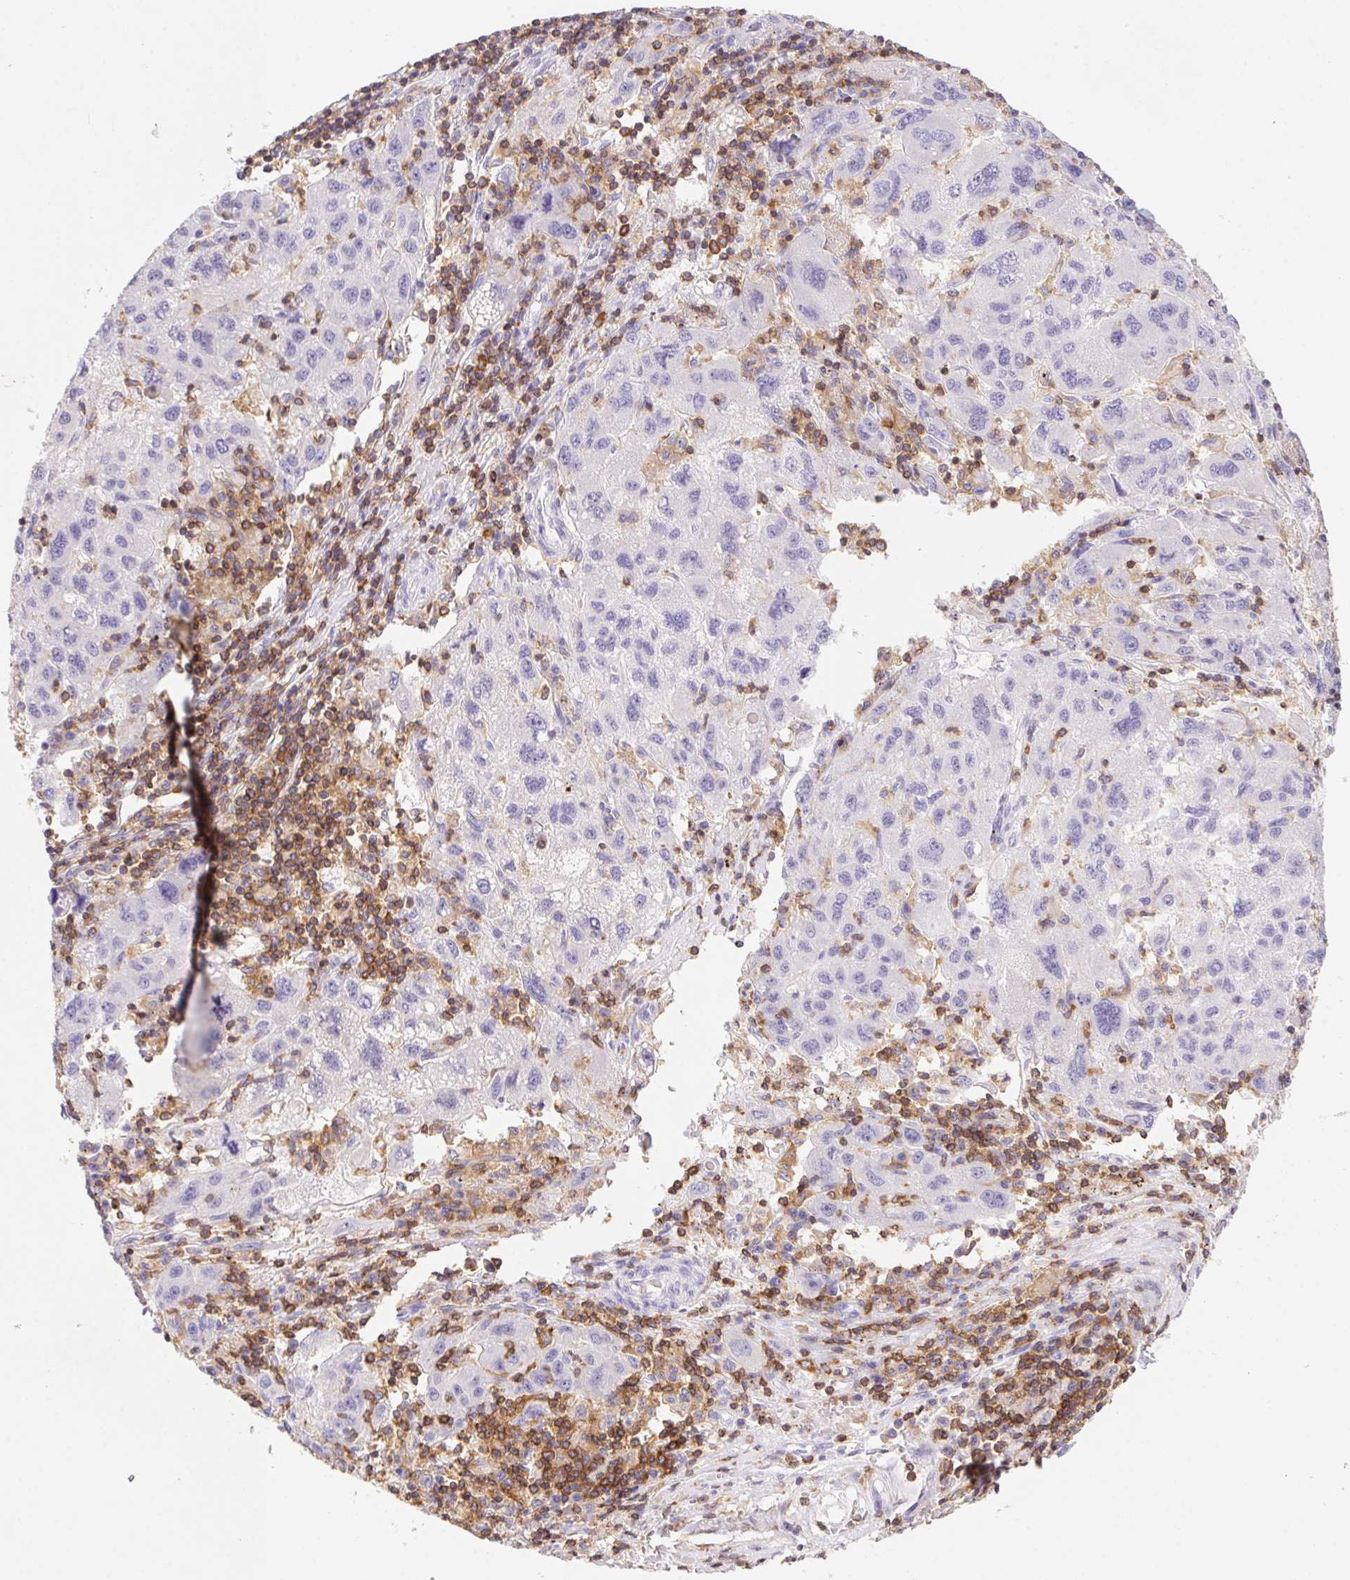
{"staining": {"intensity": "negative", "quantity": "none", "location": "none"}, "tissue": "liver cancer", "cell_type": "Tumor cells", "image_type": "cancer", "snomed": [{"axis": "morphology", "description": "Carcinoma, Hepatocellular, NOS"}, {"axis": "topography", "description": "Liver"}], "caption": "The image shows no staining of tumor cells in liver cancer. The staining was performed using DAB (3,3'-diaminobenzidine) to visualize the protein expression in brown, while the nuclei were stained in blue with hematoxylin (Magnification: 20x).", "gene": "APBB1IP", "patient": {"sex": "female", "age": 77}}